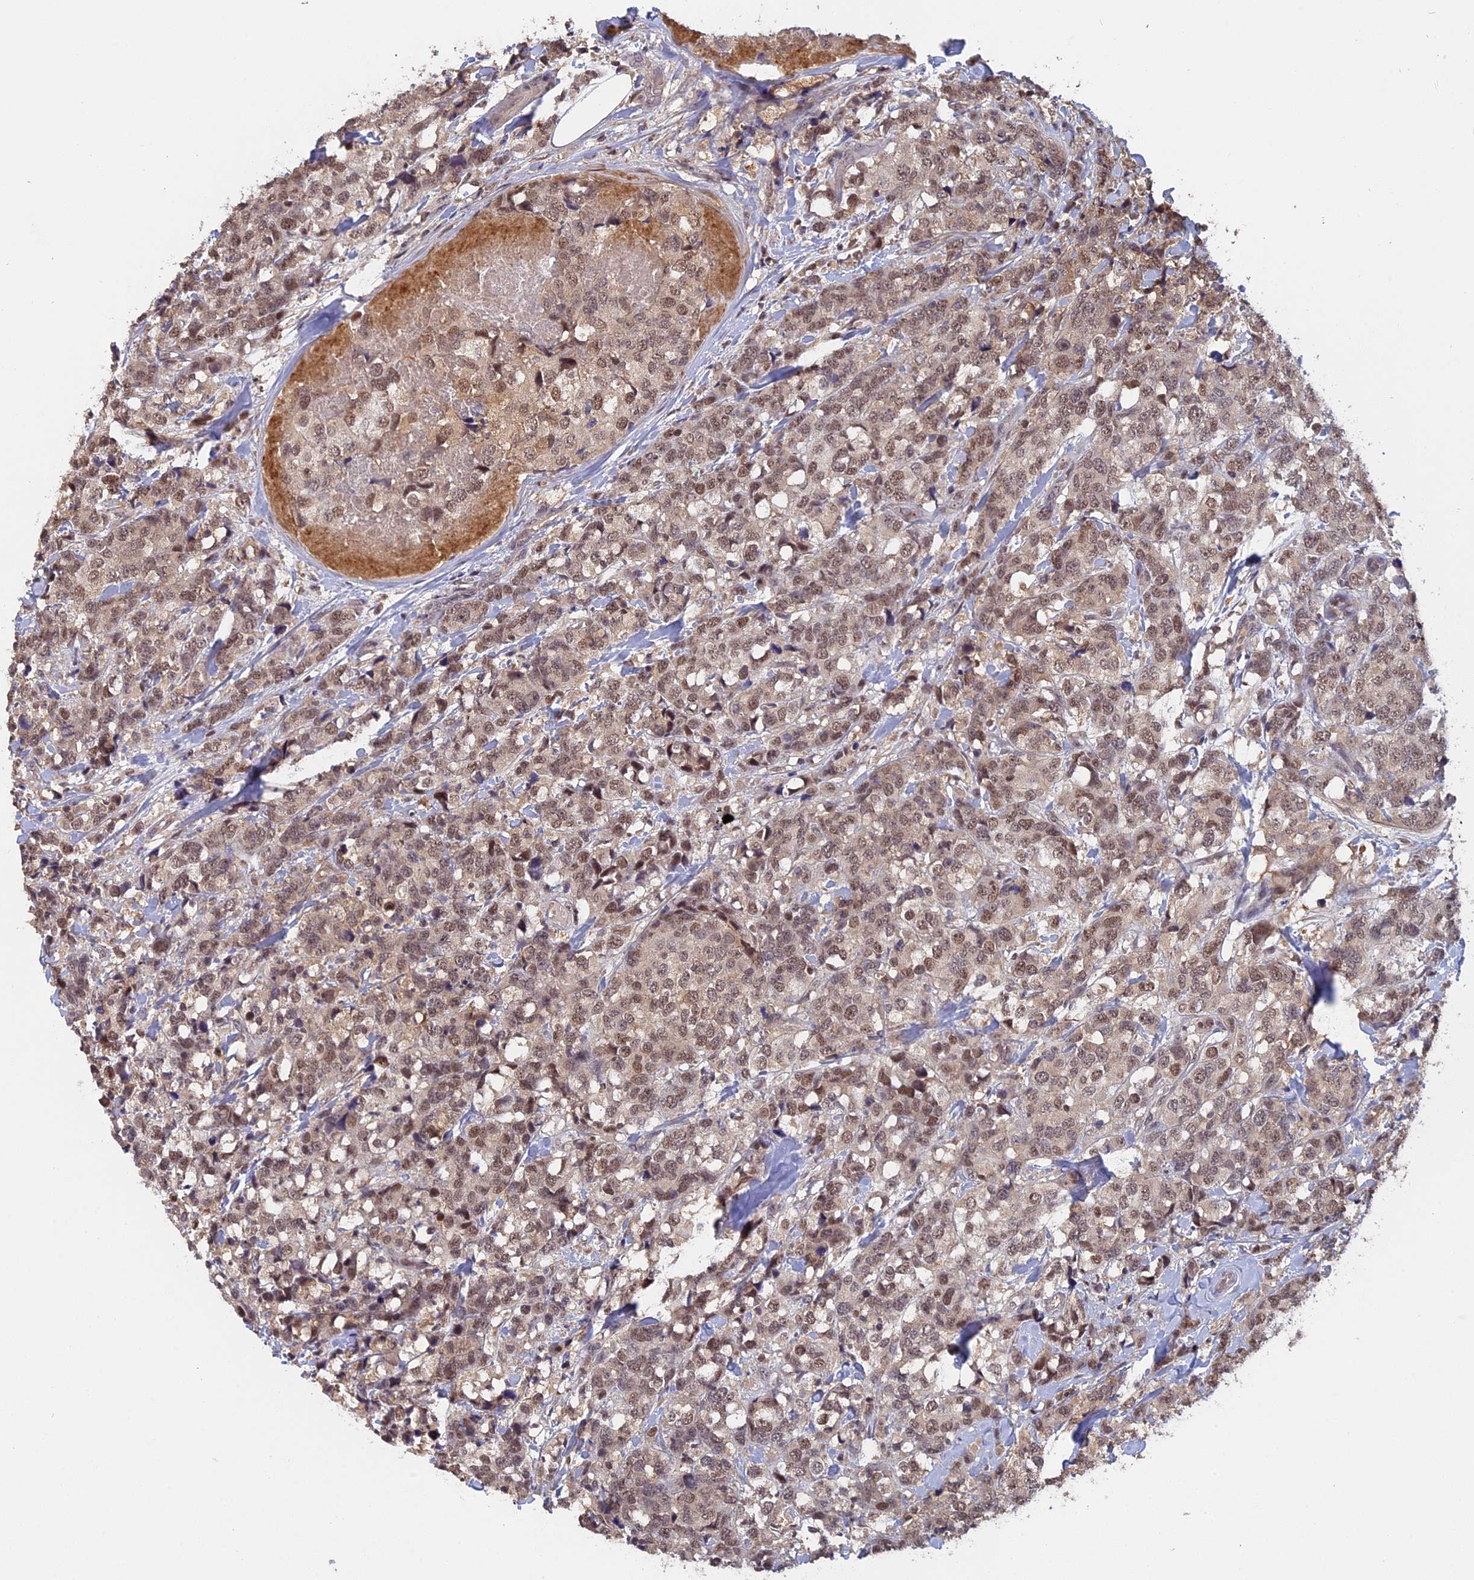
{"staining": {"intensity": "moderate", "quantity": ">75%", "location": "nuclear"}, "tissue": "breast cancer", "cell_type": "Tumor cells", "image_type": "cancer", "snomed": [{"axis": "morphology", "description": "Lobular carcinoma"}, {"axis": "topography", "description": "Breast"}], "caption": "Moderate nuclear staining is identified in about >75% of tumor cells in breast cancer (lobular carcinoma). The staining is performed using DAB (3,3'-diaminobenzidine) brown chromogen to label protein expression. The nuclei are counter-stained blue using hematoxylin.", "gene": "FAM98C", "patient": {"sex": "female", "age": 59}}